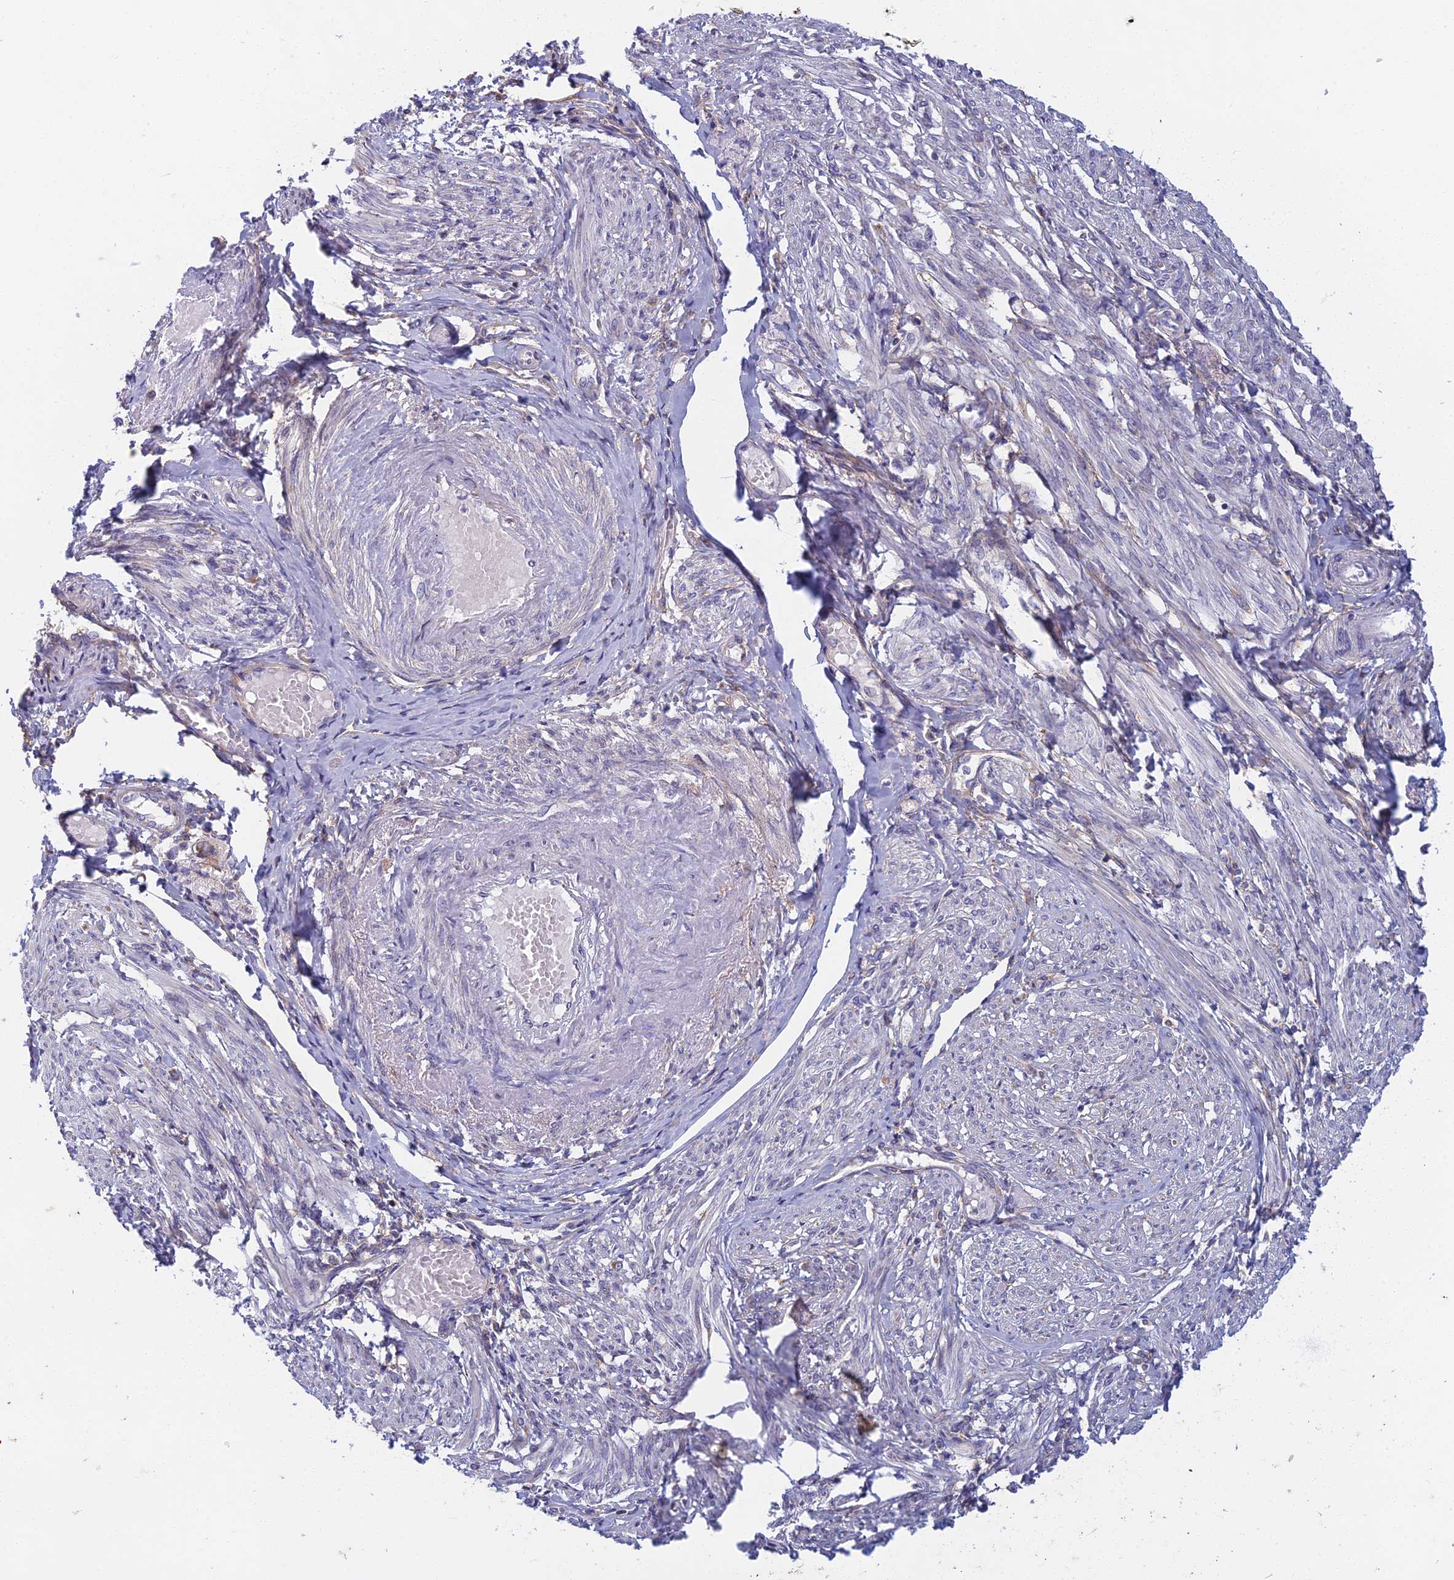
{"staining": {"intensity": "negative", "quantity": "none", "location": "none"}, "tissue": "smooth muscle", "cell_type": "Smooth muscle cells", "image_type": "normal", "snomed": [{"axis": "morphology", "description": "Normal tissue, NOS"}, {"axis": "topography", "description": "Smooth muscle"}], "caption": "Immunohistochemistry (IHC) histopathology image of normal smooth muscle: smooth muscle stained with DAB (3,3'-diaminobenzidine) shows no significant protein staining in smooth muscle cells.", "gene": "DDX51", "patient": {"sex": "female", "age": 39}}